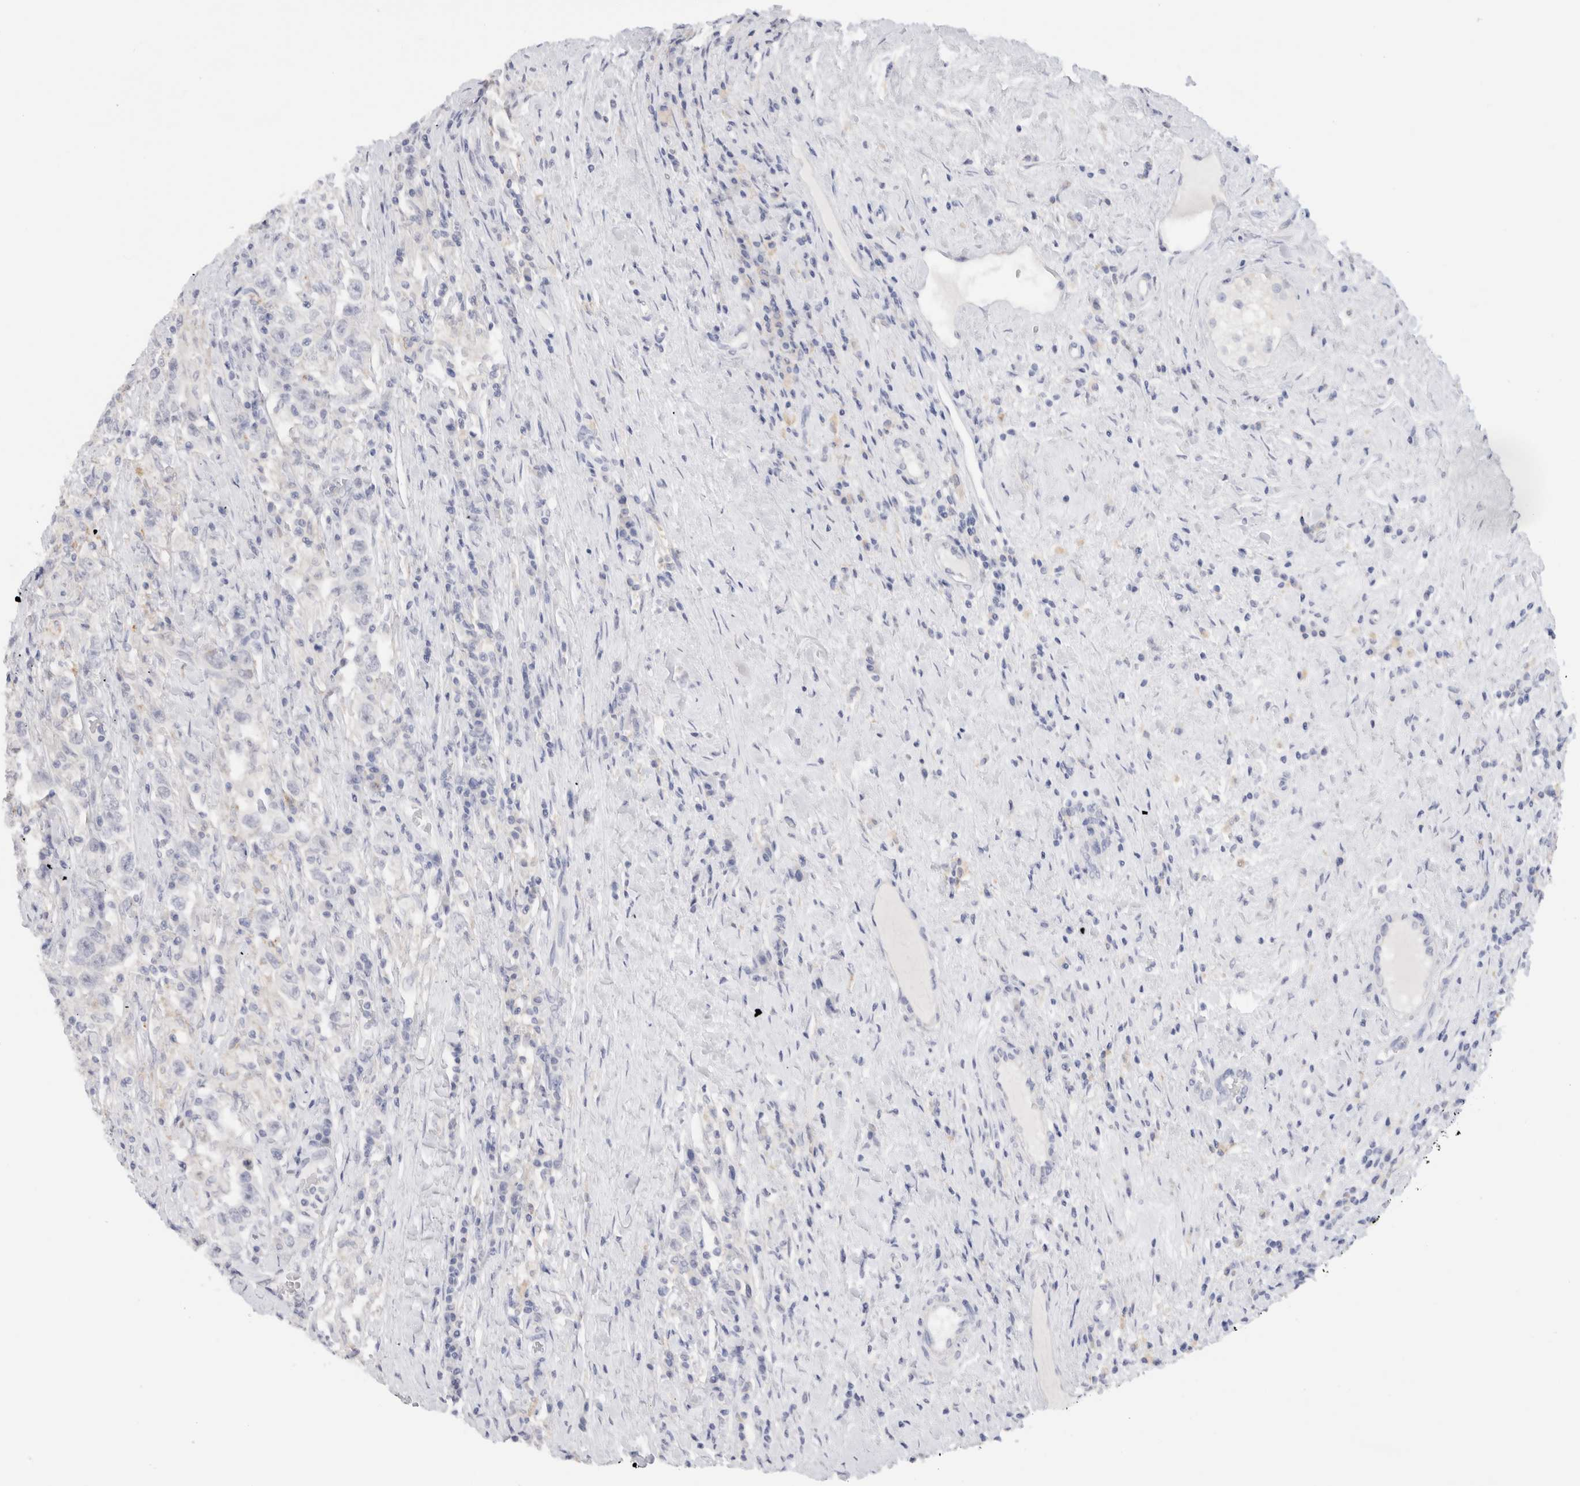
{"staining": {"intensity": "negative", "quantity": "none", "location": "none"}, "tissue": "testis cancer", "cell_type": "Tumor cells", "image_type": "cancer", "snomed": [{"axis": "morphology", "description": "Seminoma, NOS"}, {"axis": "topography", "description": "Testis"}], "caption": "The micrograph reveals no staining of tumor cells in testis cancer. (IHC, brightfield microscopy, high magnification).", "gene": "ADAM30", "patient": {"sex": "male", "age": 41}}